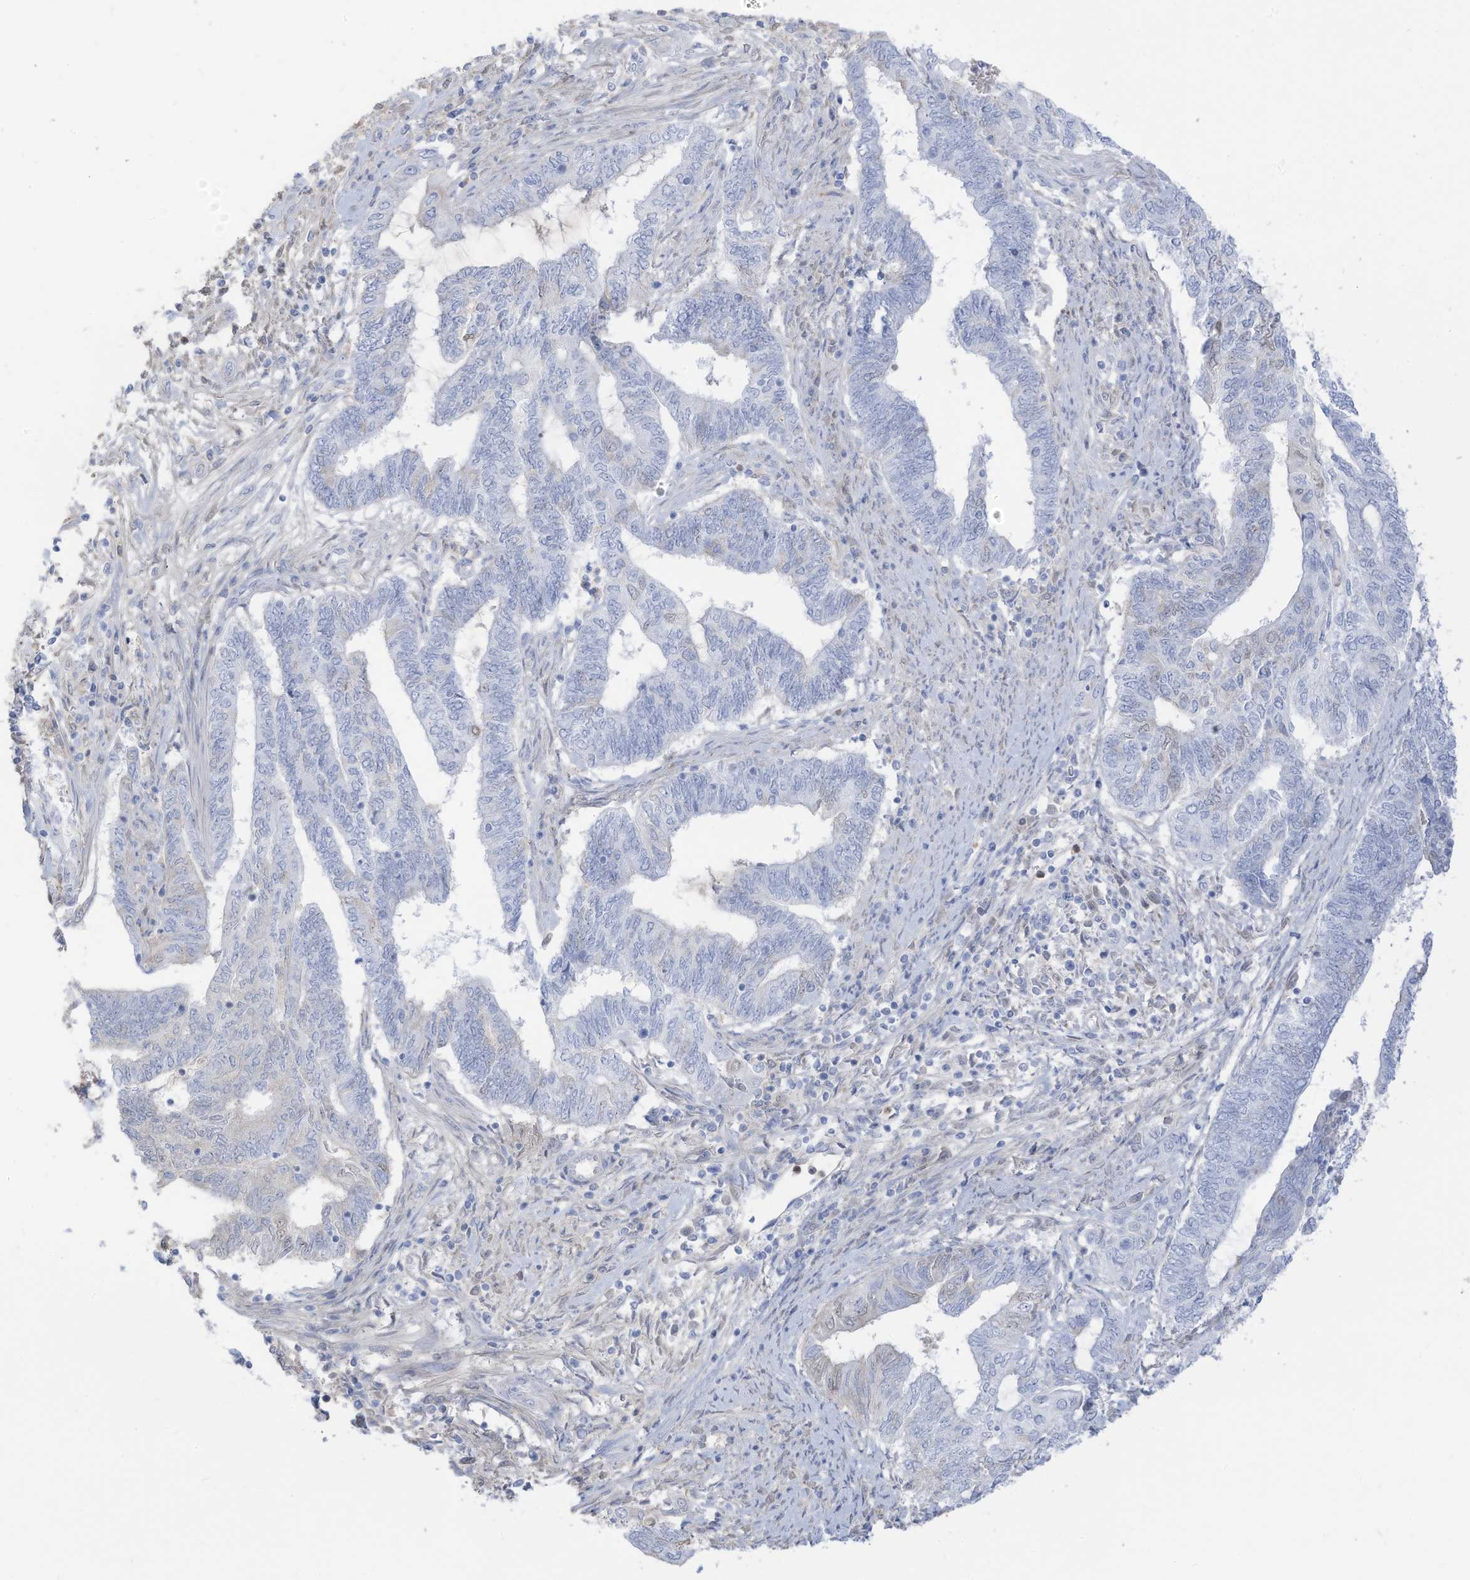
{"staining": {"intensity": "negative", "quantity": "none", "location": "none"}, "tissue": "endometrial cancer", "cell_type": "Tumor cells", "image_type": "cancer", "snomed": [{"axis": "morphology", "description": "Adenocarcinoma, NOS"}, {"axis": "topography", "description": "Uterus"}, {"axis": "topography", "description": "Endometrium"}], "caption": "Tumor cells show no significant protein staining in adenocarcinoma (endometrial).", "gene": "HSD17B13", "patient": {"sex": "female", "age": 70}}